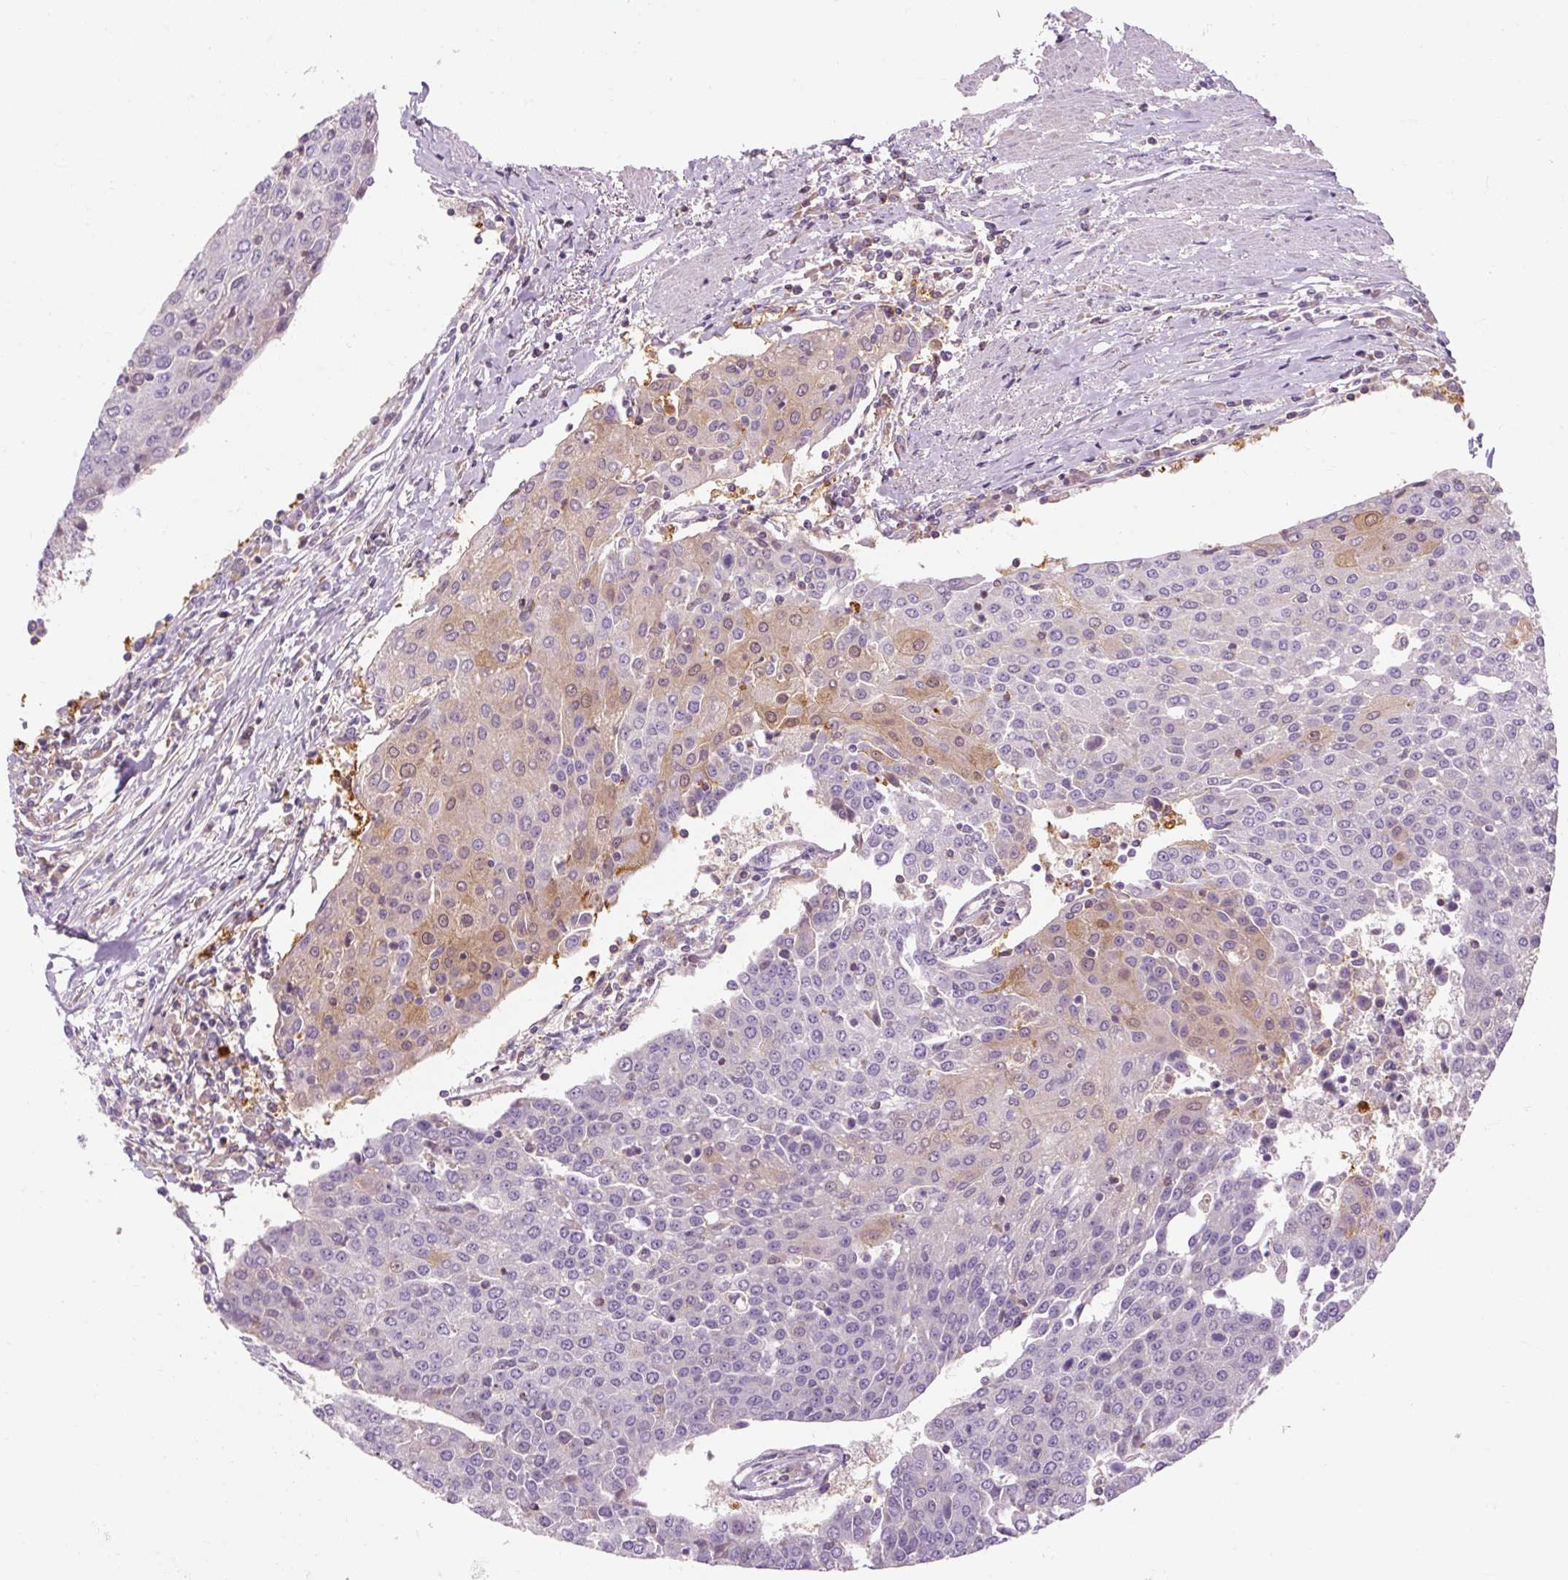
{"staining": {"intensity": "moderate", "quantity": "<25%", "location": "cytoplasmic/membranous,nuclear"}, "tissue": "urothelial cancer", "cell_type": "Tumor cells", "image_type": "cancer", "snomed": [{"axis": "morphology", "description": "Urothelial carcinoma, High grade"}, {"axis": "topography", "description": "Urinary bladder"}], "caption": "Protein expression analysis of human high-grade urothelial carcinoma reveals moderate cytoplasmic/membranous and nuclear expression in about <25% of tumor cells.", "gene": "TIGD2", "patient": {"sex": "female", "age": 85}}